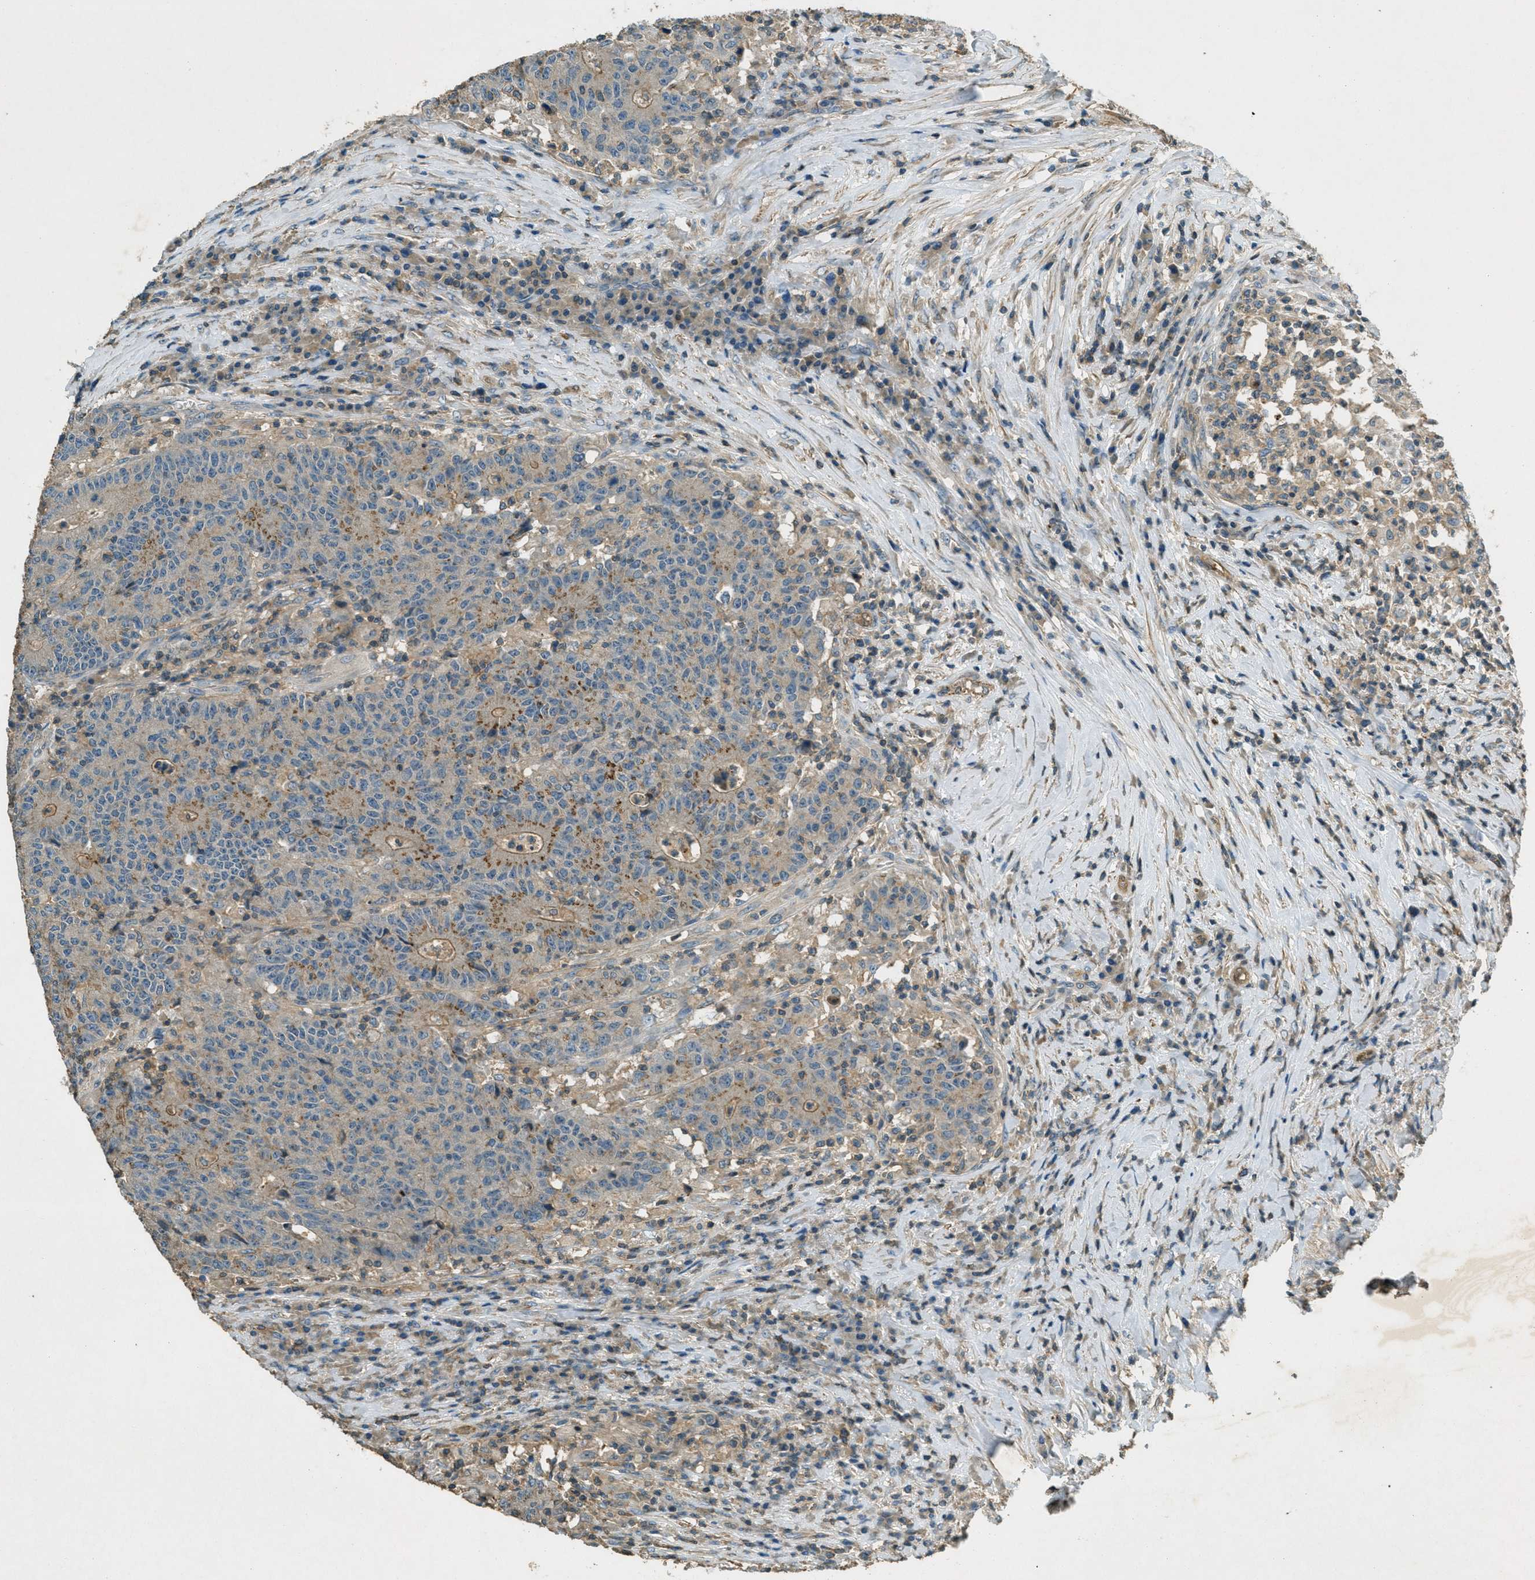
{"staining": {"intensity": "moderate", "quantity": "<25%", "location": "cytoplasmic/membranous"}, "tissue": "colorectal cancer", "cell_type": "Tumor cells", "image_type": "cancer", "snomed": [{"axis": "morphology", "description": "Normal tissue, NOS"}, {"axis": "morphology", "description": "Adenocarcinoma, NOS"}, {"axis": "topography", "description": "Colon"}], "caption": "This is an image of immunohistochemistry (IHC) staining of colorectal adenocarcinoma, which shows moderate positivity in the cytoplasmic/membranous of tumor cells.", "gene": "NUDT4", "patient": {"sex": "female", "age": 75}}